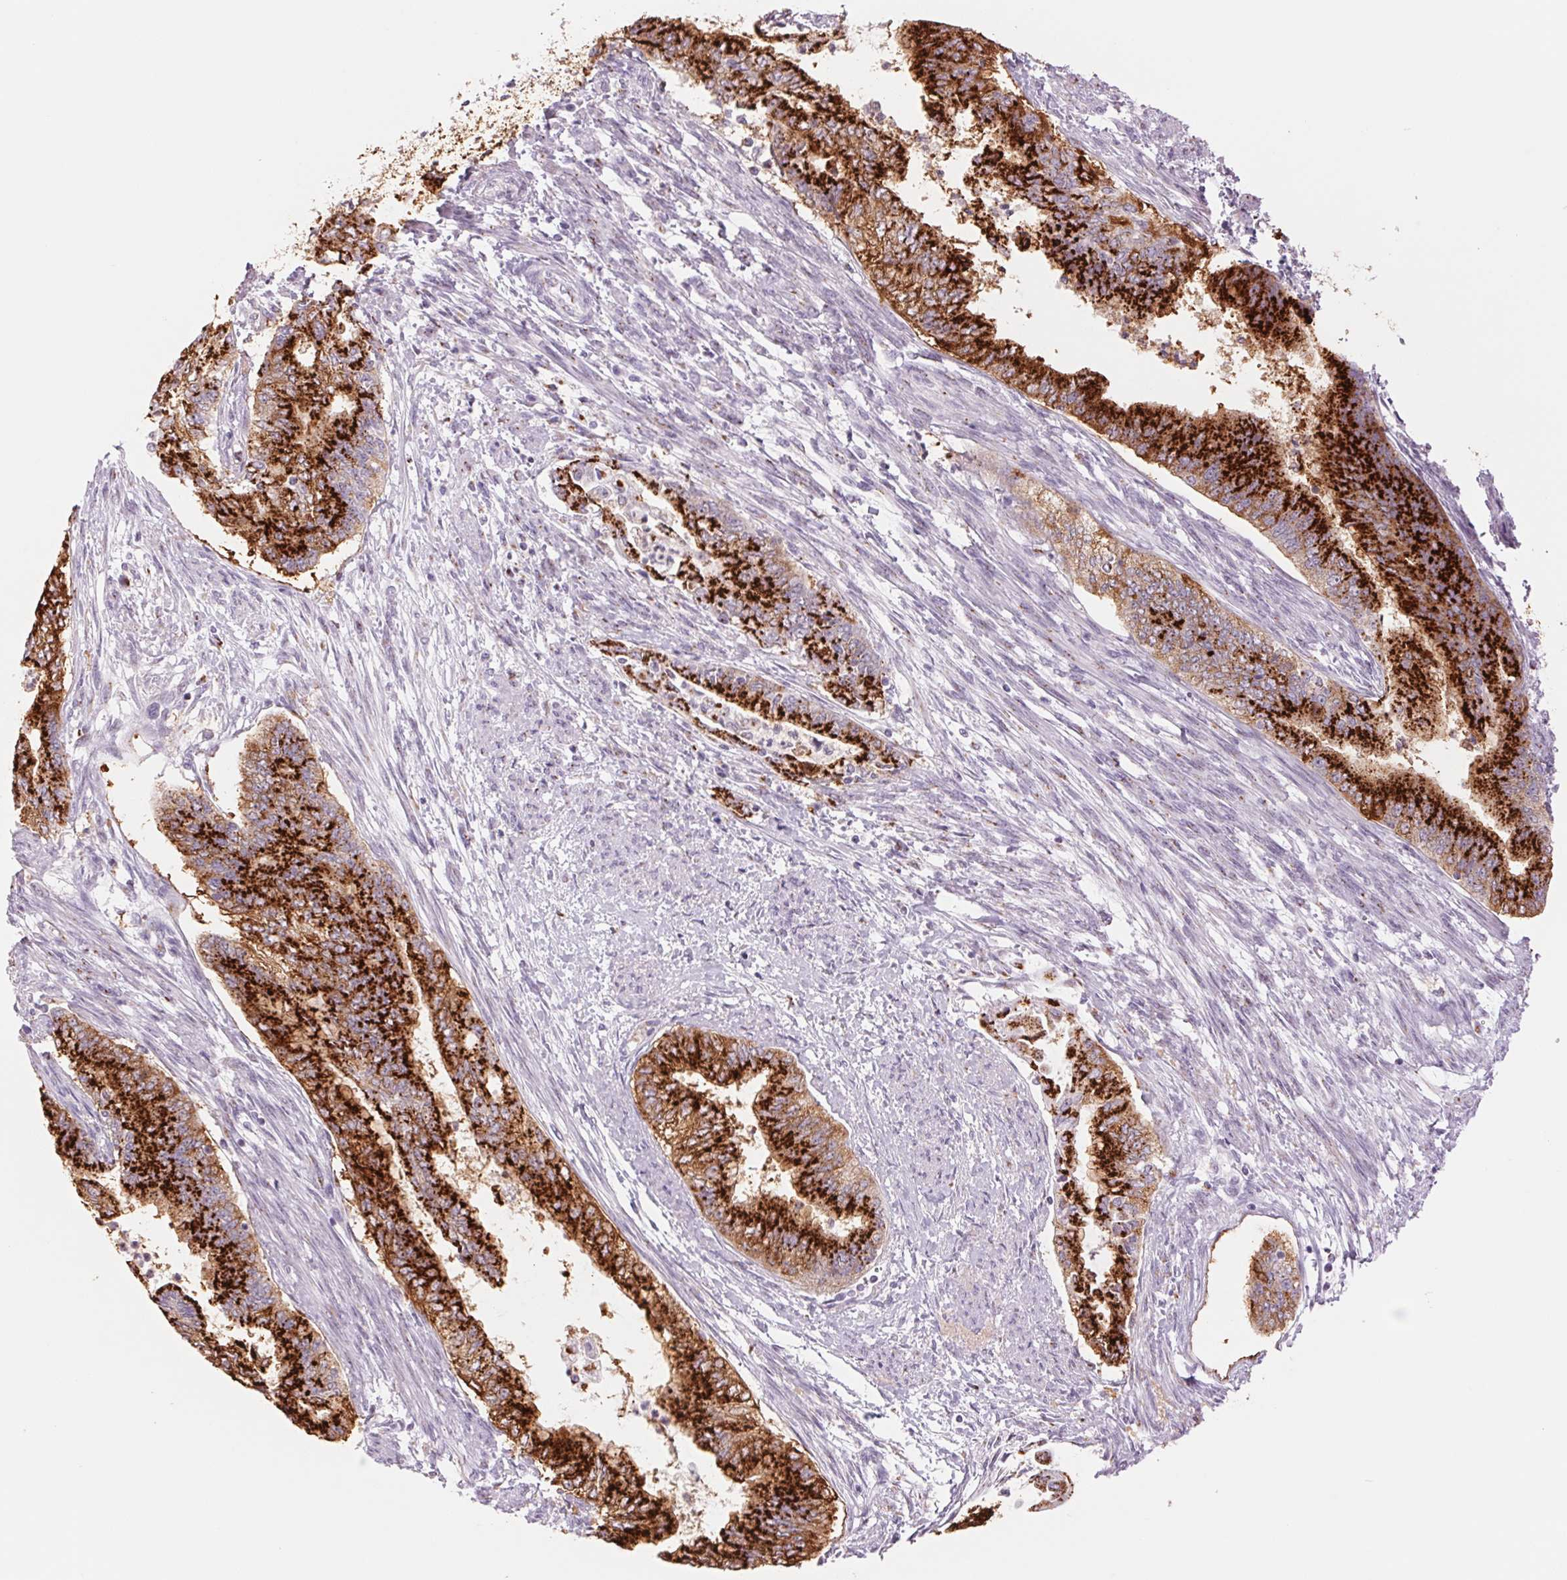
{"staining": {"intensity": "strong", "quantity": ">75%", "location": "cytoplasmic/membranous"}, "tissue": "endometrial cancer", "cell_type": "Tumor cells", "image_type": "cancer", "snomed": [{"axis": "morphology", "description": "Adenocarcinoma, NOS"}, {"axis": "topography", "description": "Endometrium"}], "caption": "A photomicrograph of human endometrial cancer stained for a protein displays strong cytoplasmic/membranous brown staining in tumor cells. (Stains: DAB (3,3'-diaminobenzidine) in brown, nuclei in blue, Microscopy: brightfield microscopy at high magnification).", "gene": "GALNT7", "patient": {"sex": "female", "age": 65}}